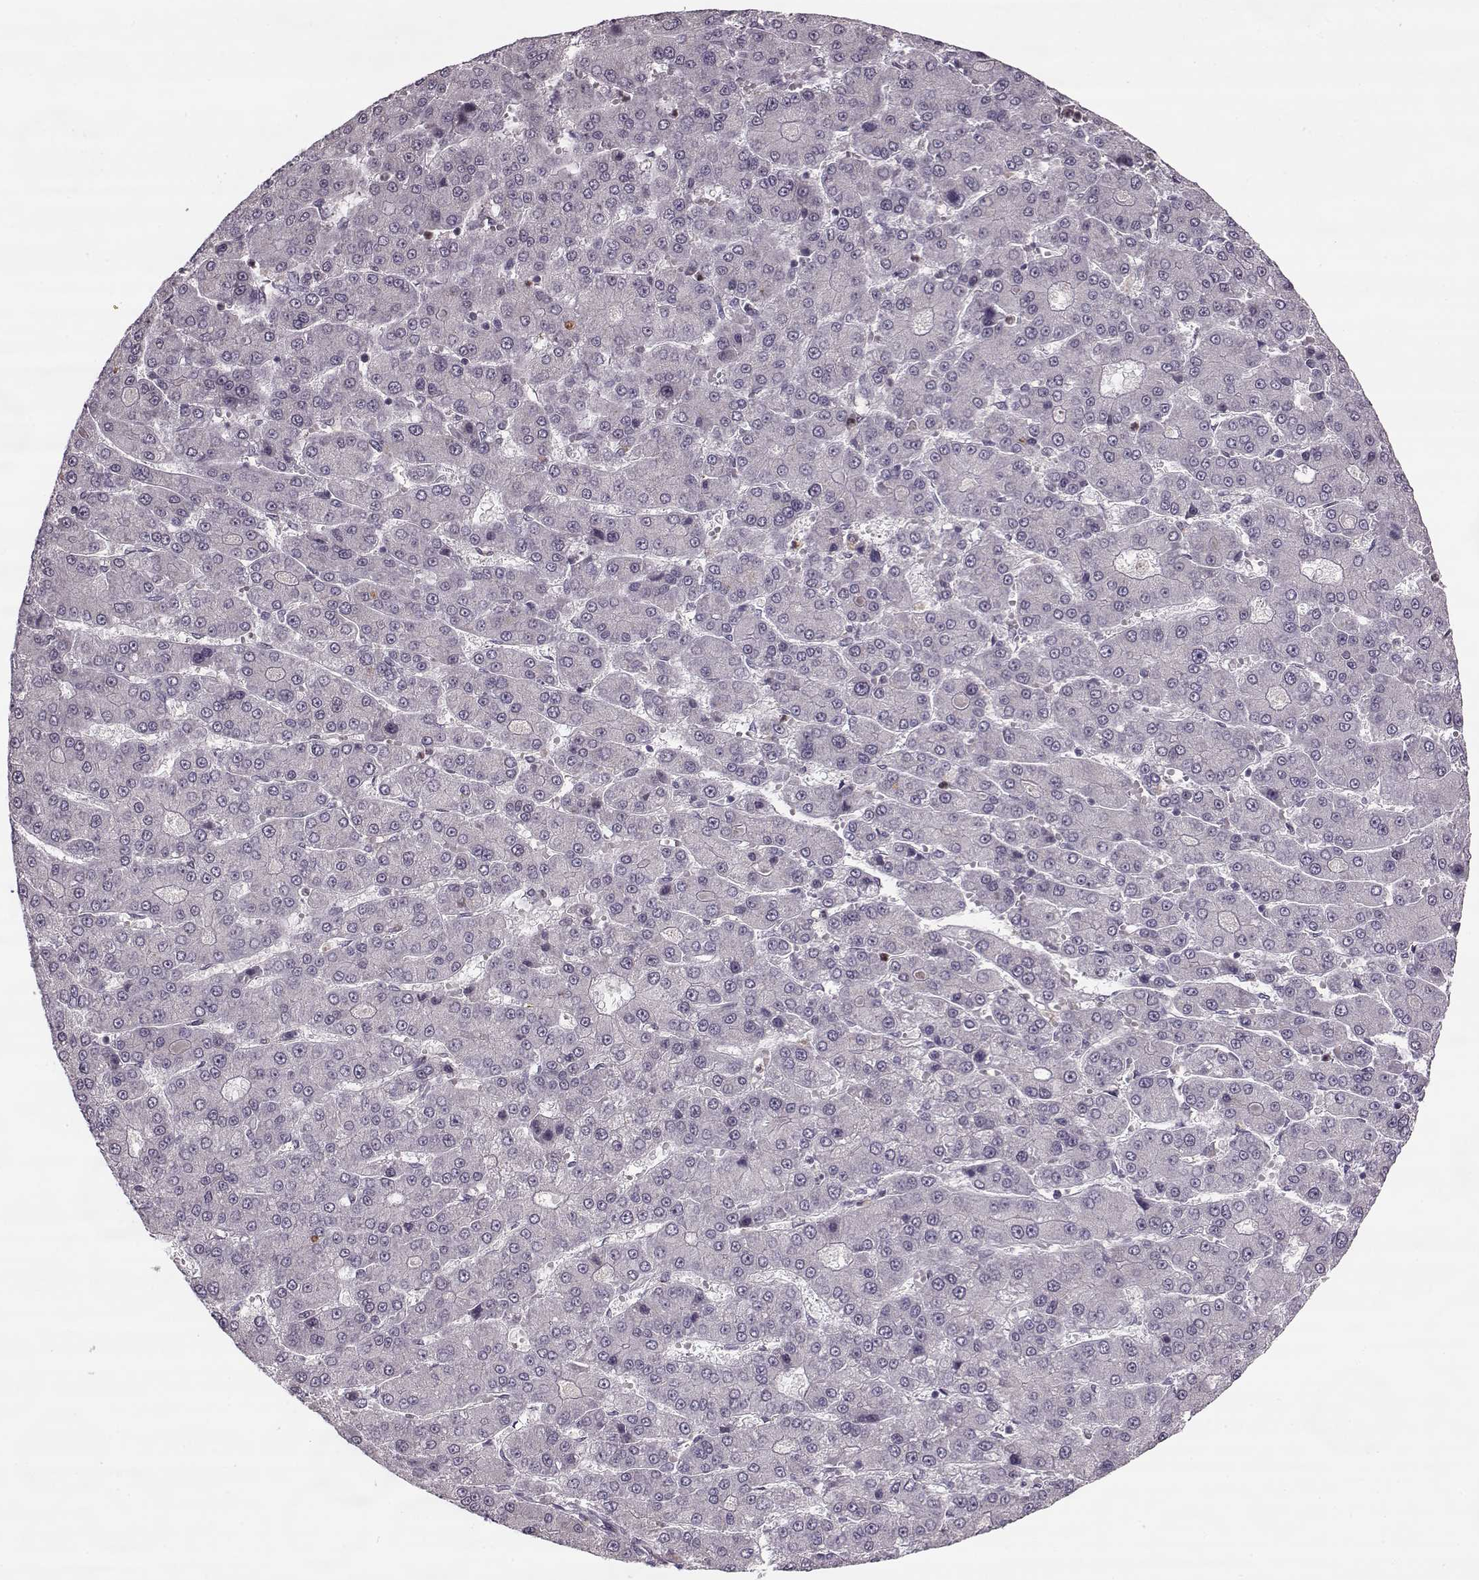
{"staining": {"intensity": "negative", "quantity": "none", "location": "none"}, "tissue": "liver cancer", "cell_type": "Tumor cells", "image_type": "cancer", "snomed": [{"axis": "morphology", "description": "Carcinoma, Hepatocellular, NOS"}, {"axis": "topography", "description": "Liver"}], "caption": "The histopathology image demonstrates no significant positivity in tumor cells of hepatocellular carcinoma (liver).", "gene": "ACOT11", "patient": {"sex": "male", "age": 70}}